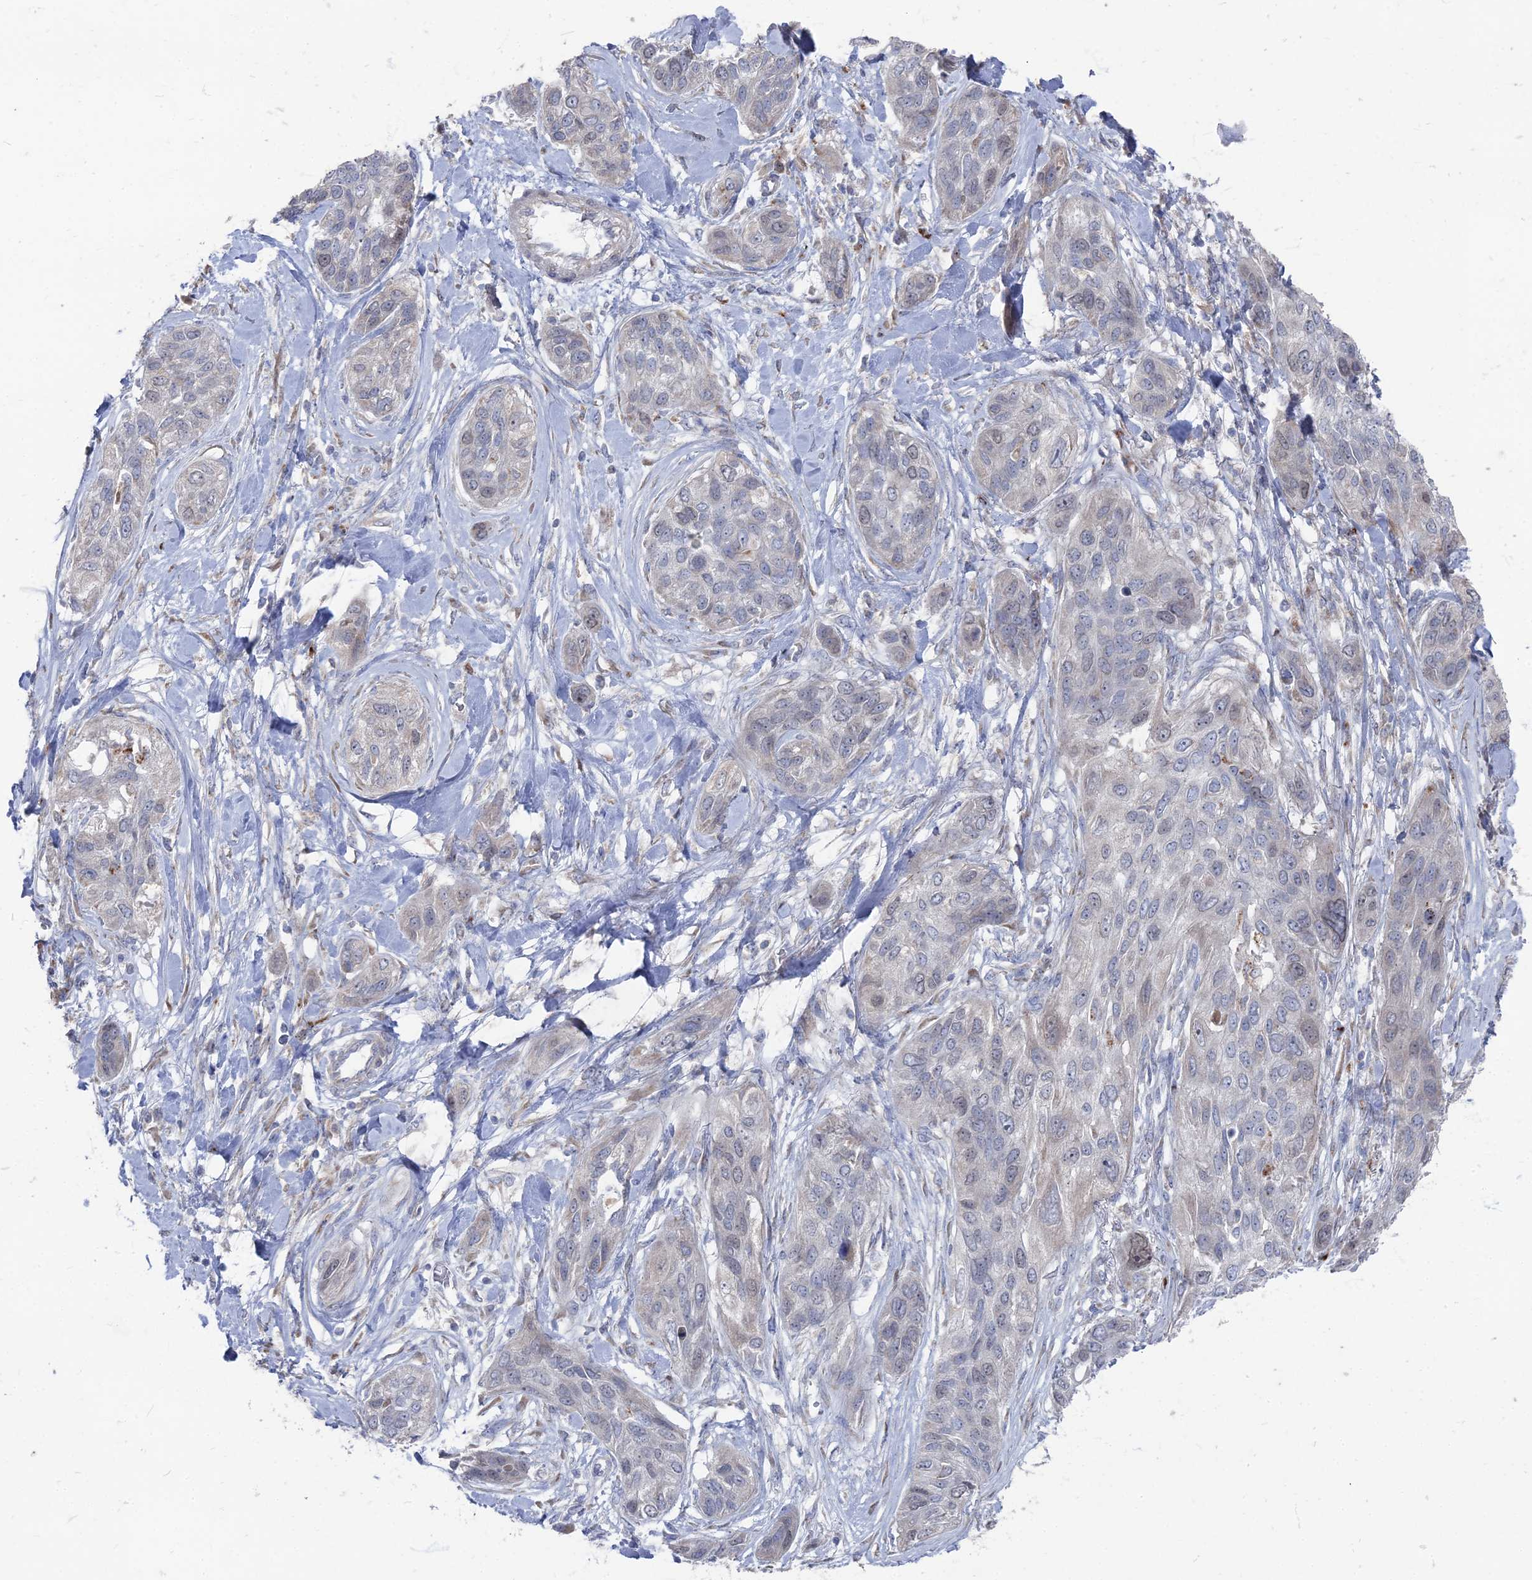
{"staining": {"intensity": "negative", "quantity": "none", "location": "none"}, "tissue": "lung cancer", "cell_type": "Tumor cells", "image_type": "cancer", "snomed": [{"axis": "morphology", "description": "Squamous cell carcinoma, NOS"}, {"axis": "topography", "description": "Lung"}], "caption": "Immunohistochemical staining of lung cancer displays no significant expression in tumor cells. (Immunohistochemistry, brightfield microscopy, high magnification).", "gene": "TMEM128", "patient": {"sex": "female", "age": 70}}